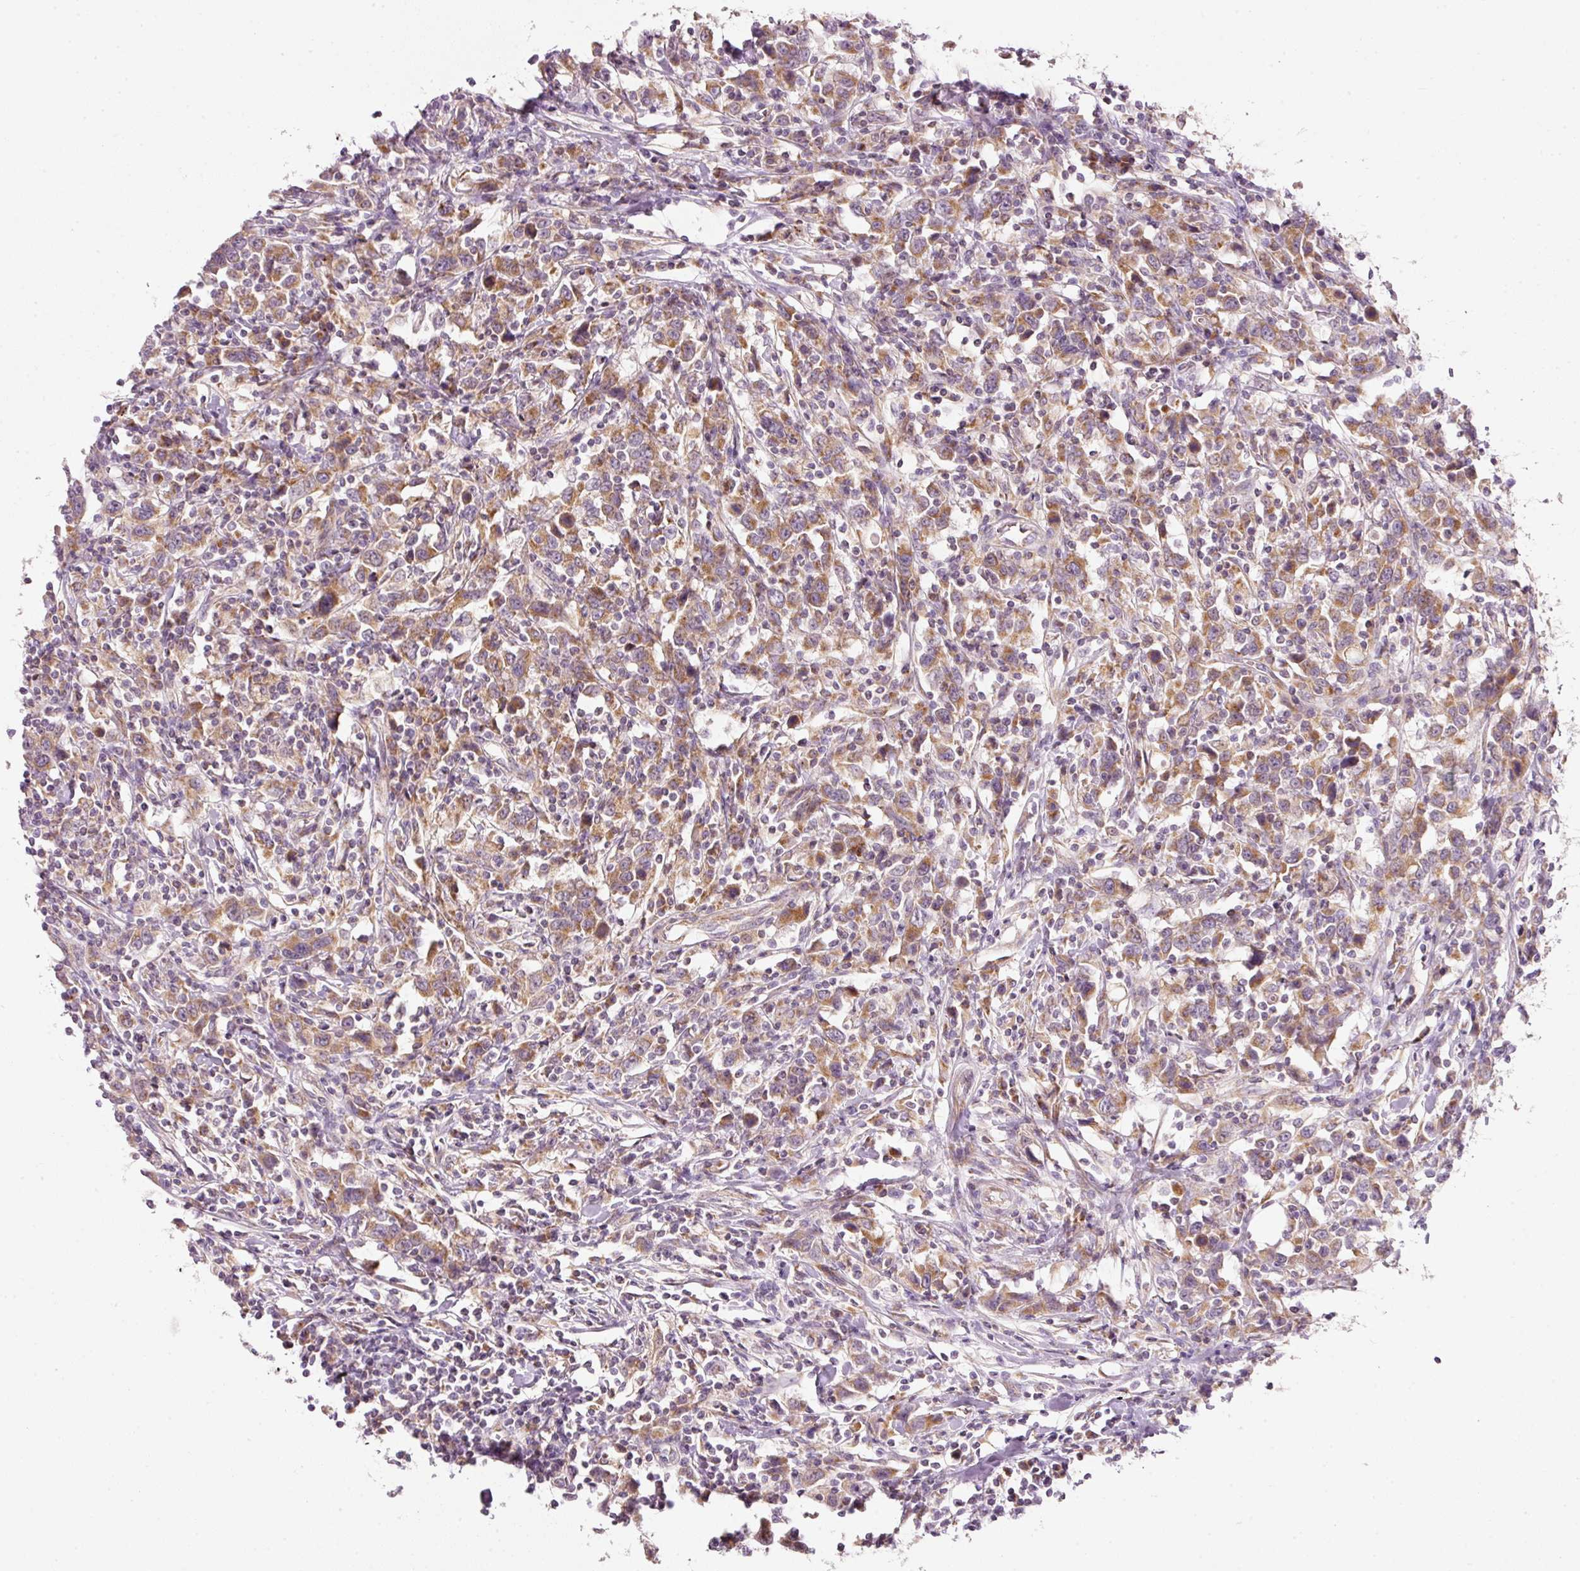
{"staining": {"intensity": "moderate", "quantity": ">75%", "location": "cytoplasmic/membranous"}, "tissue": "urothelial cancer", "cell_type": "Tumor cells", "image_type": "cancer", "snomed": [{"axis": "morphology", "description": "Urothelial carcinoma, High grade"}, {"axis": "topography", "description": "Urinary bladder"}], "caption": "Protein expression analysis of human urothelial cancer reveals moderate cytoplasmic/membranous positivity in approximately >75% of tumor cells.", "gene": "FAM78B", "patient": {"sex": "male", "age": 61}}